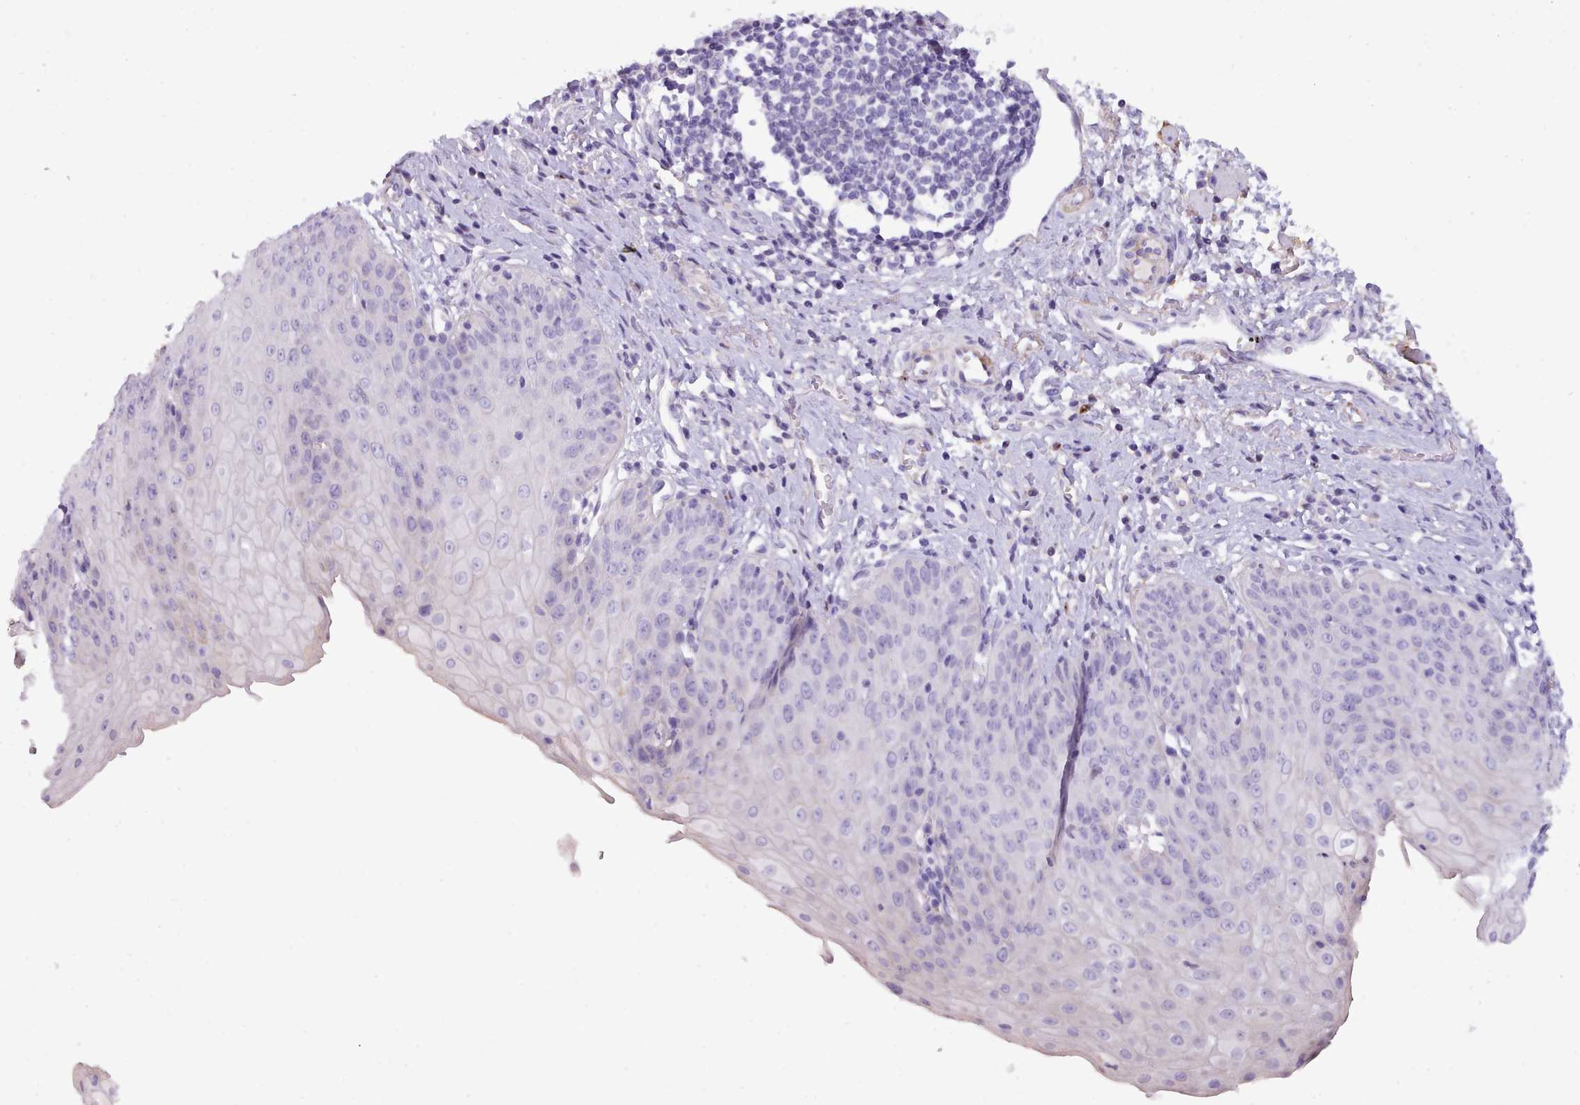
{"staining": {"intensity": "negative", "quantity": "none", "location": "none"}, "tissue": "esophagus", "cell_type": "Squamous epithelial cells", "image_type": "normal", "snomed": [{"axis": "morphology", "description": "Normal tissue, NOS"}, {"axis": "topography", "description": "Esophagus"}], "caption": "Human esophagus stained for a protein using IHC displays no positivity in squamous epithelial cells.", "gene": "CYP2A13", "patient": {"sex": "male", "age": 71}}